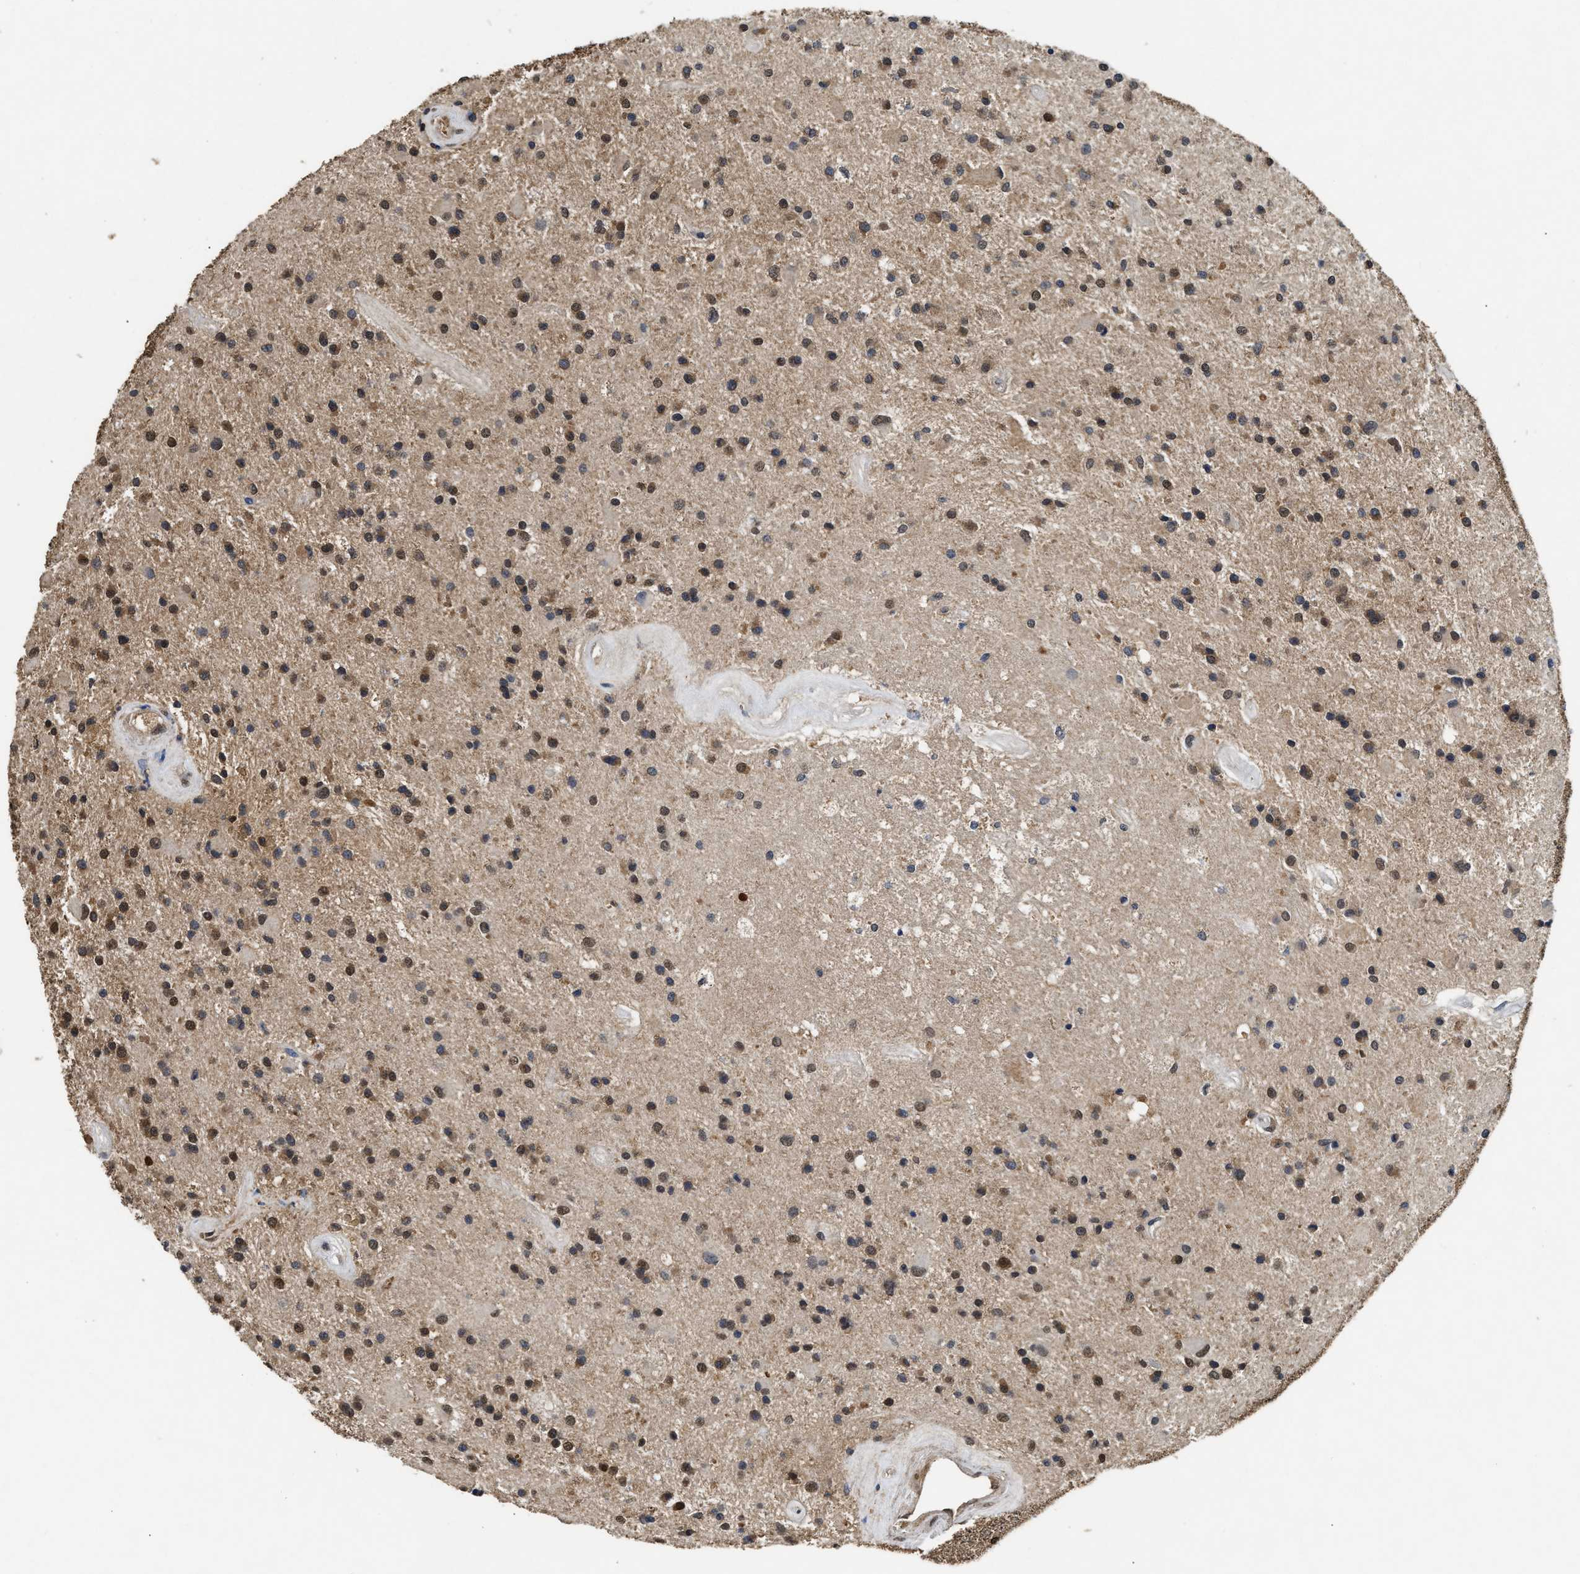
{"staining": {"intensity": "moderate", "quantity": "25%-75%", "location": "cytoplasmic/membranous,nuclear"}, "tissue": "glioma", "cell_type": "Tumor cells", "image_type": "cancer", "snomed": [{"axis": "morphology", "description": "Glioma, malignant, Low grade"}, {"axis": "topography", "description": "Brain"}], "caption": "Immunohistochemistry (IHC) staining of glioma, which displays medium levels of moderate cytoplasmic/membranous and nuclear staining in about 25%-75% of tumor cells indicating moderate cytoplasmic/membranous and nuclear protein staining. The staining was performed using DAB (3,3'-diaminobenzidine) (brown) for protein detection and nuclei were counterstained in hematoxylin (blue).", "gene": "ACAT2", "patient": {"sex": "male", "age": 58}}